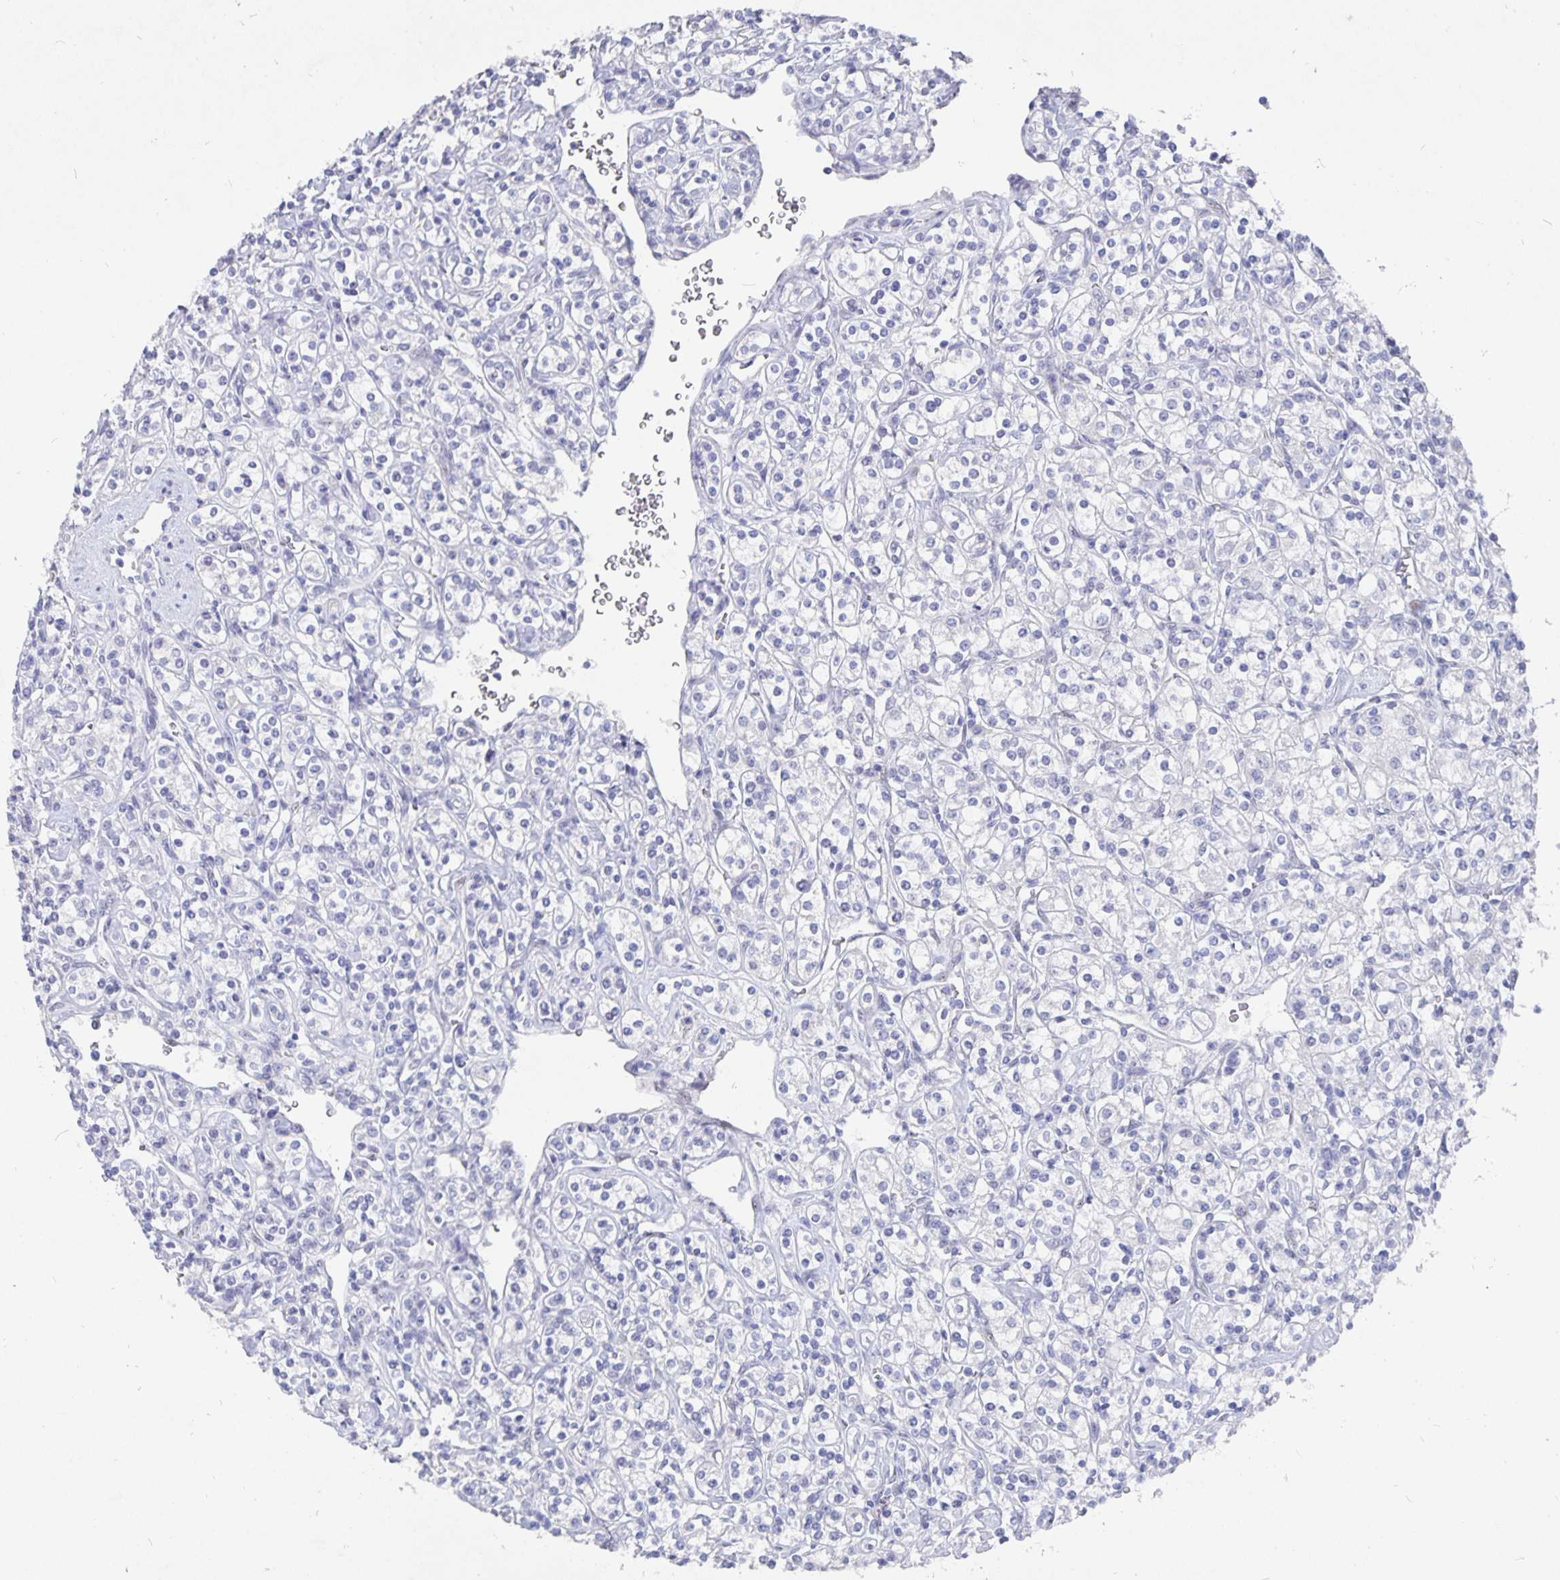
{"staining": {"intensity": "negative", "quantity": "none", "location": "none"}, "tissue": "renal cancer", "cell_type": "Tumor cells", "image_type": "cancer", "snomed": [{"axis": "morphology", "description": "Adenocarcinoma, NOS"}, {"axis": "topography", "description": "Kidney"}], "caption": "Immunohistochemistry histopathology image of neoplastic tissue: human renal cancer stained with DAB (3,3'-diaminobenzidine) reveals no significant protein expression in tumor cells.", "gene": "SMOC1", "patient": {"sex": "male", "age": 77}}